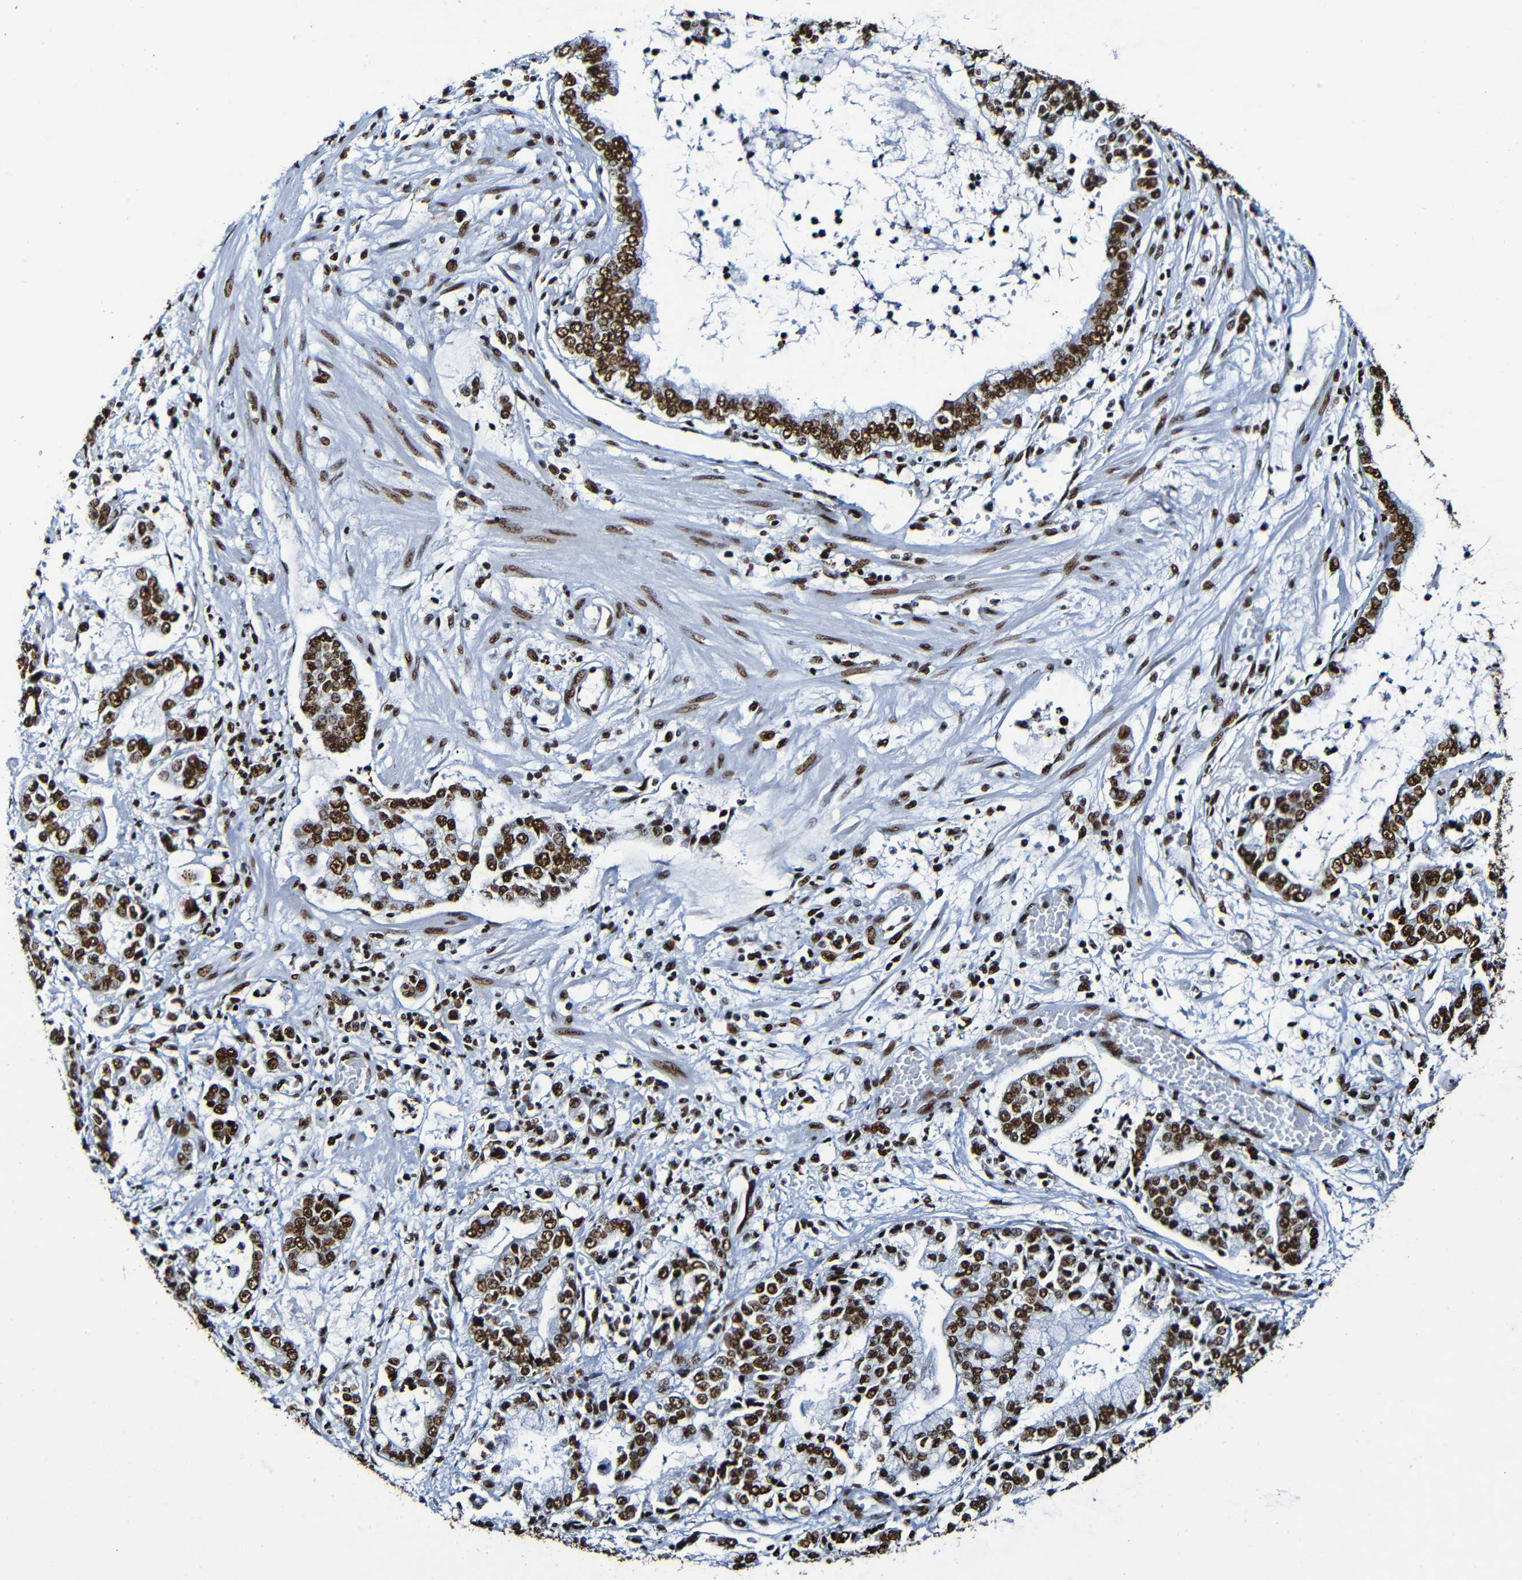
{"staining": {"intensity": "strong", "quantity": ">75%", "location": "nuclear"}, "tissue": "stomach cancer", "cell_type": "Tumor cells", "image_type": "cancer", "snomed": [{"axis": "morphology", "description": "Adenocarcinoma, NOS"}, {"axis": "topography", "description": "Stomach"}], "caption": "Stomach adenocarcinoma stained with DAB (3,3'-diaminobenzidine) IHC exhibits high levels of strong nuclear expression in about >75% of tumor cells.", "gene": "SRSF3", "patient": {"sex": "male", "age": 76}}